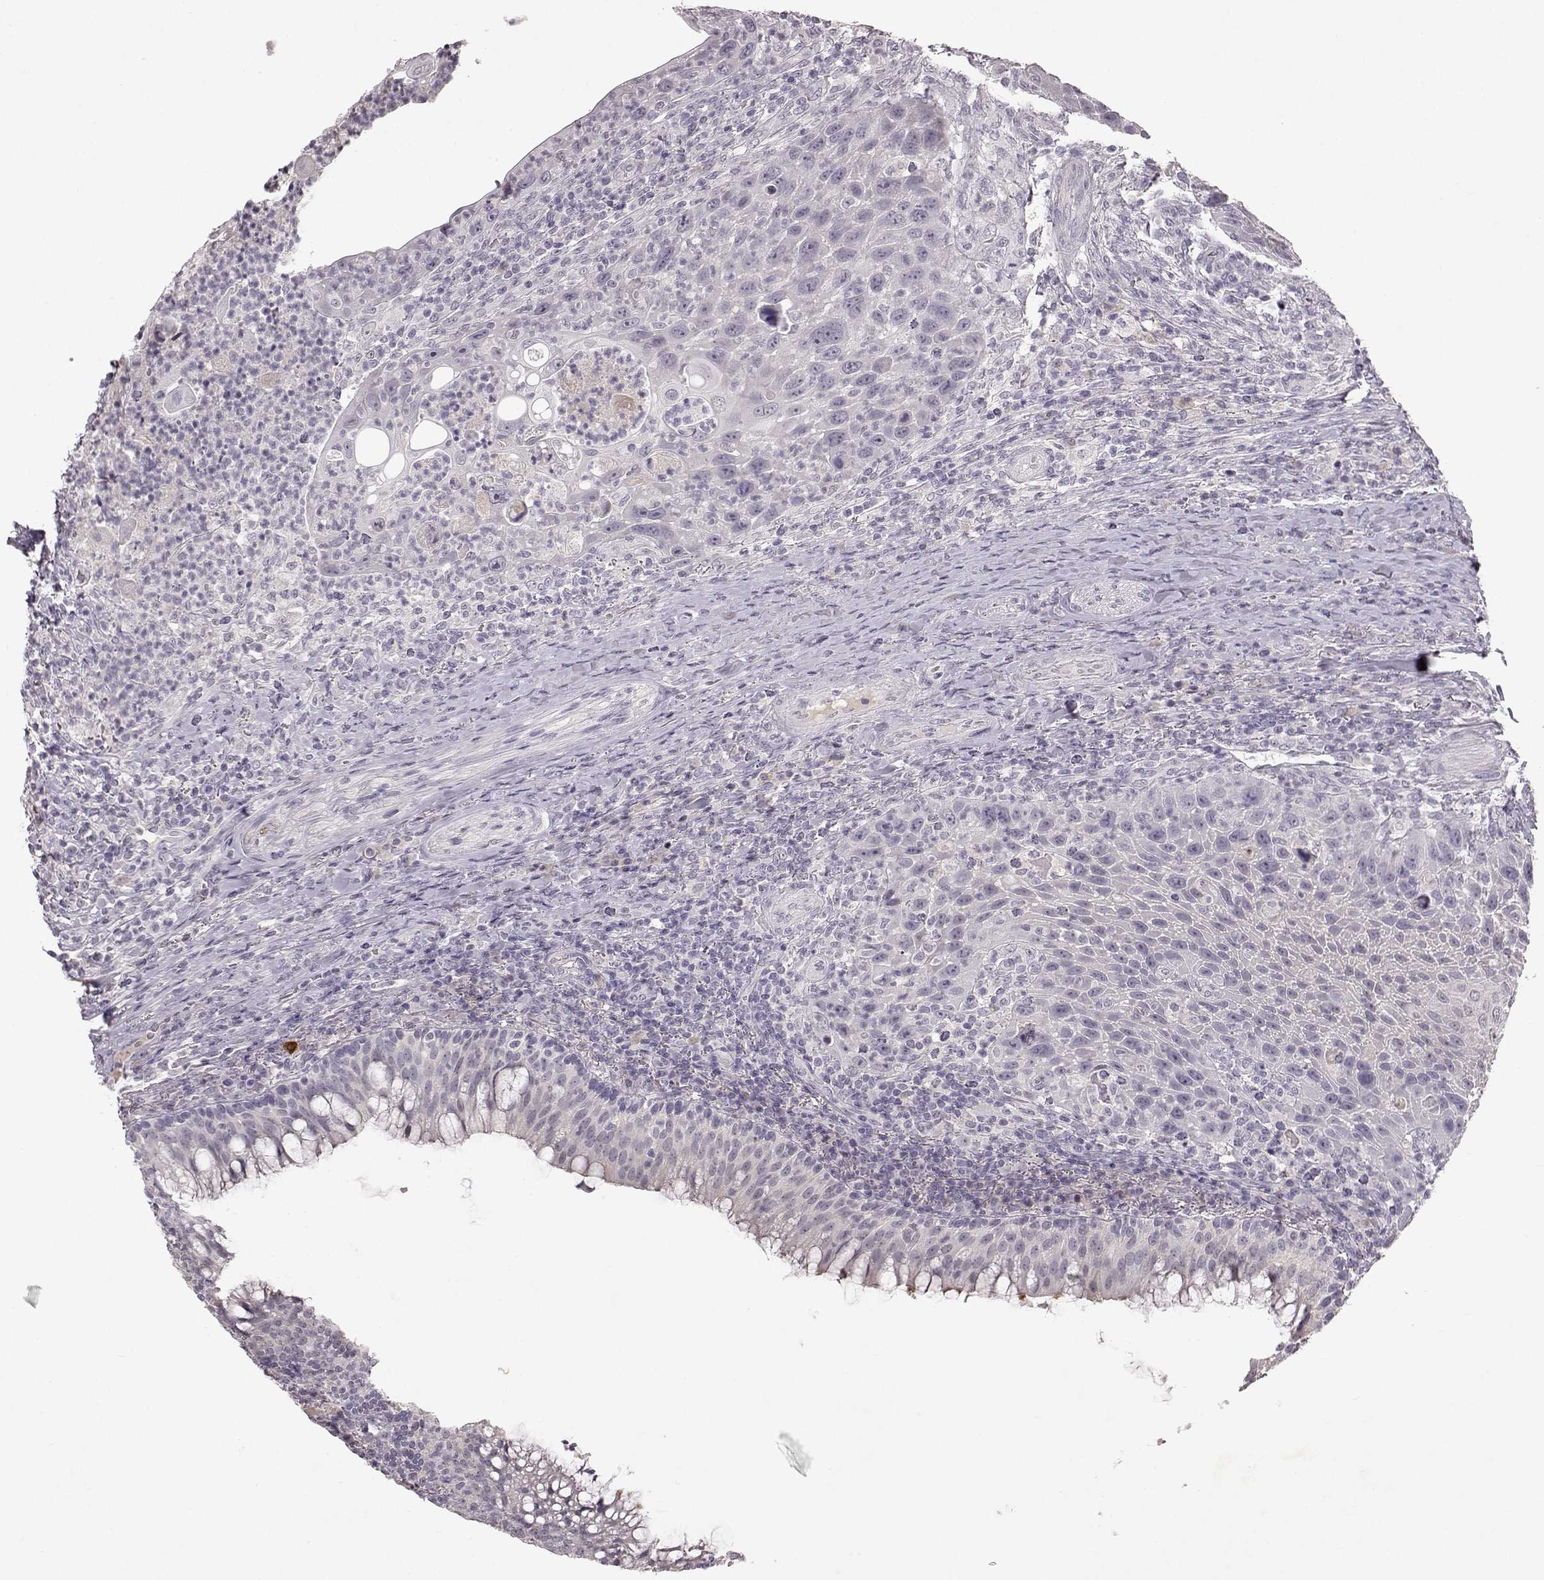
{"staining": {"intensity": "negative", "quantity": "none", "location": "none"}, "tissue": "head and neck cancer", "cell_type": "Tumor cells", "image_type": "cancer", "snomed": [{"axis": "morphology", "description": "Squamous cell carcinoma, NOS"}, {"axis": "topography", "description": "Head-Neck"}], "caption": "Immunohistochemistry histopathology image of neoplastic tissue: head and neck squamous cell carcinoma stained with DAB exhibits no significant protein staining in tumor cells. (Stains: DAB (3,3'-diaminobenzidine) immunohistochemistry with hematoxylin counter stain, Microscopy: brightfield microscopy at high magnification).", "gene": "SPAG17", "patient": {"sex": "male", "age": 69}}